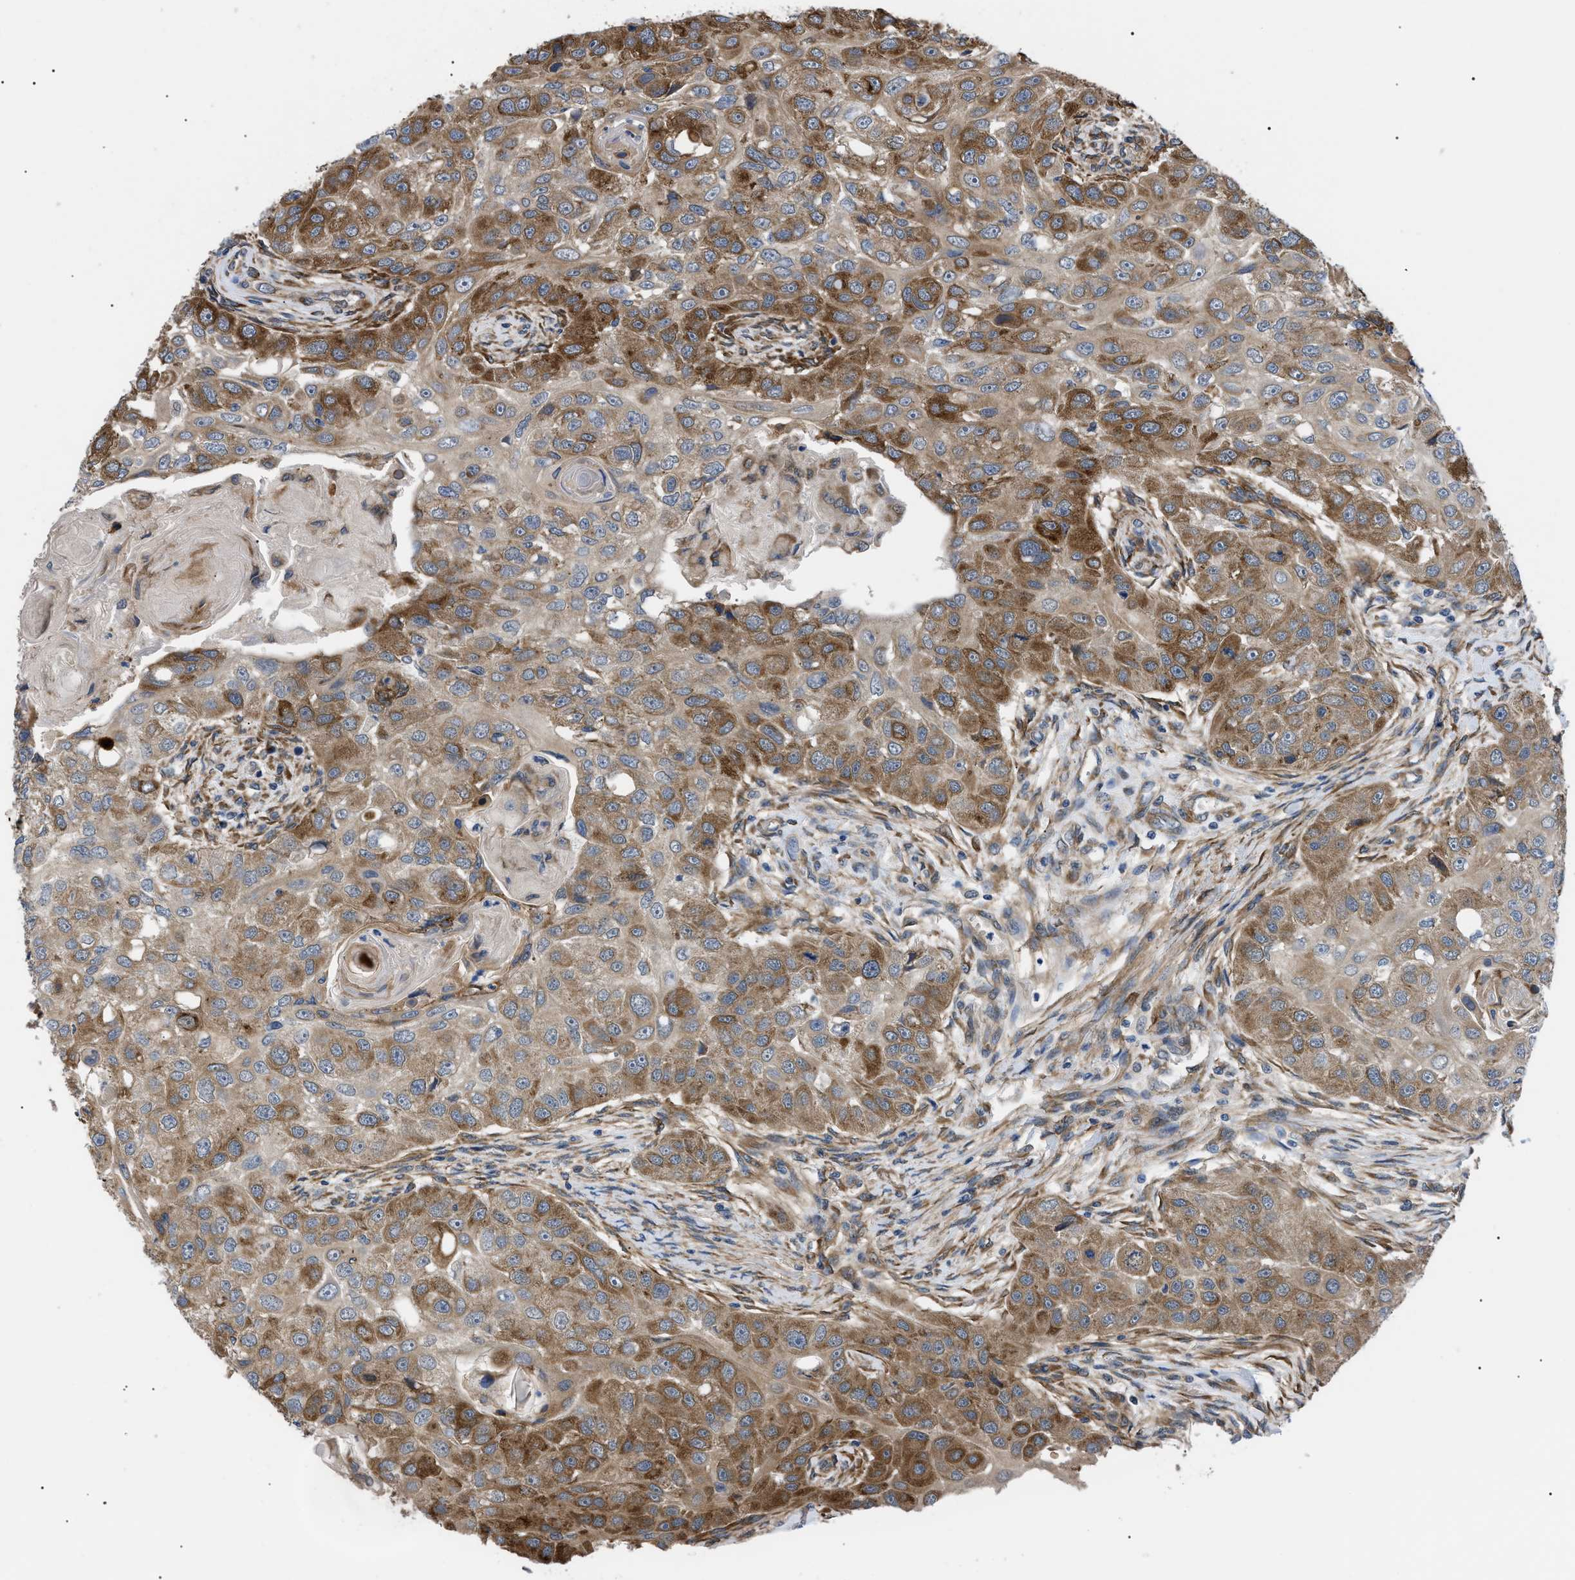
{"staining": {"intensity": "moderate", "quantity": ">75%", "location": "cytoplasmic/membranous"}, "tissue": "head and neck cancer", "cell_type": "Tumor cells", "image_type": "cancer", "snomed": [{"axis": "morphology", "description": "Normal tissue, NOS"}, {"axis": "morphology", "description": "Squamous cell carcinoma, NOS"}, {"axis": "topography", "description": "Skeletal muscle"}, {"axis": "topography", "description": "Head-Neck"}], "caption": "Tumor cells display medium levels of moderate cytoplasmic/membranous positivity in about >75% of cells in head and neck squamous cell carcinoma.", "gene": "MYO10", "patient": {"sex": "male", "age": 51}}